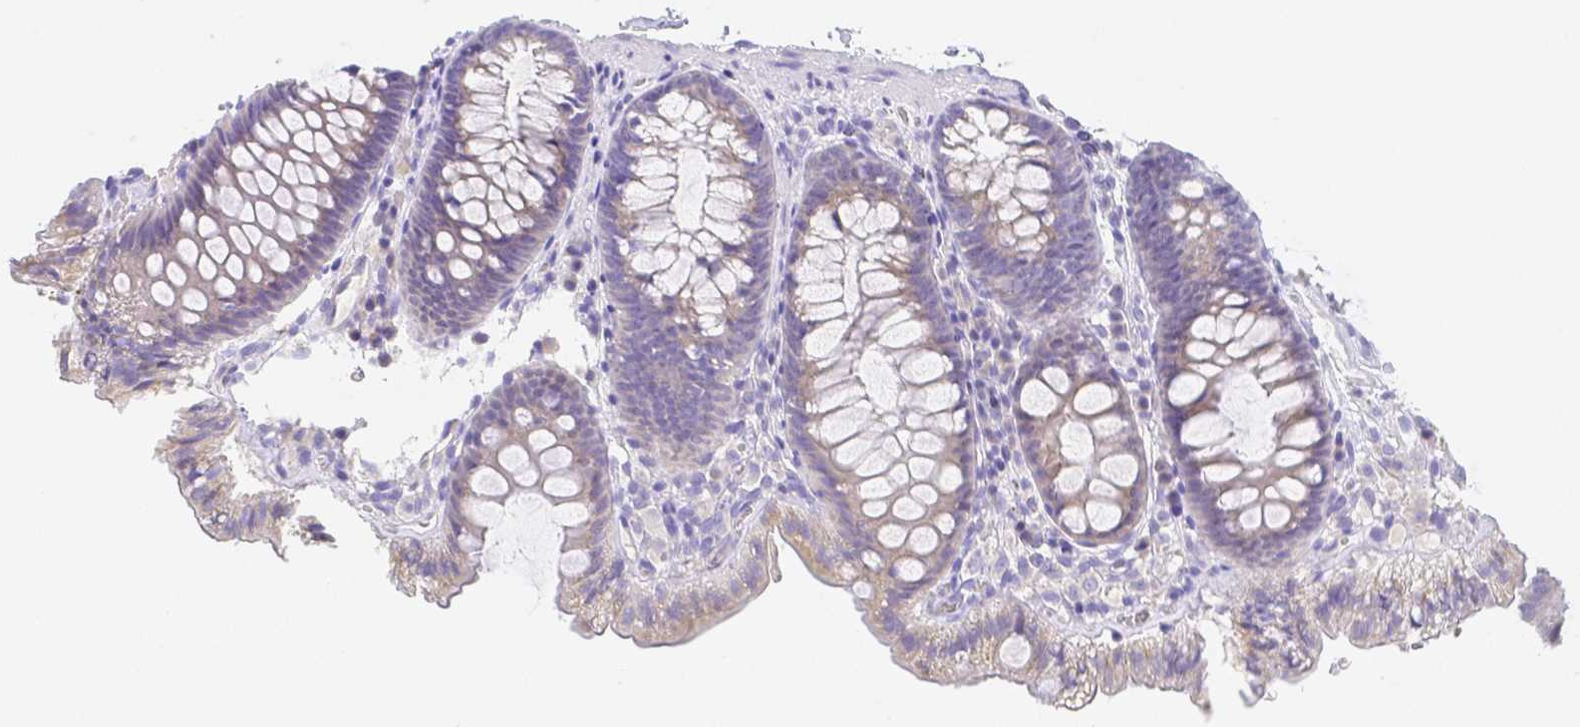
{"staining": {"intensity": "negative", "quantity": "none", "location": "none"}, "tissue": "colon", "cell_type": "Endothelial cells", "image_type": "normal", "snomed": [{"axis": "morphology", "description": "Normal tissue, NOS"}, {"axis": "topography", "description": "Colon"}, {"axis": "topography", "description": "Peripheral nerve tissue"}], "caption": "An immunohistochemistry histopathology image of benign colon is shown. There is no staining in endothelial cells of colon.", "gene": "ZG16B", "patient": {"sex": "male", "age": 84}}